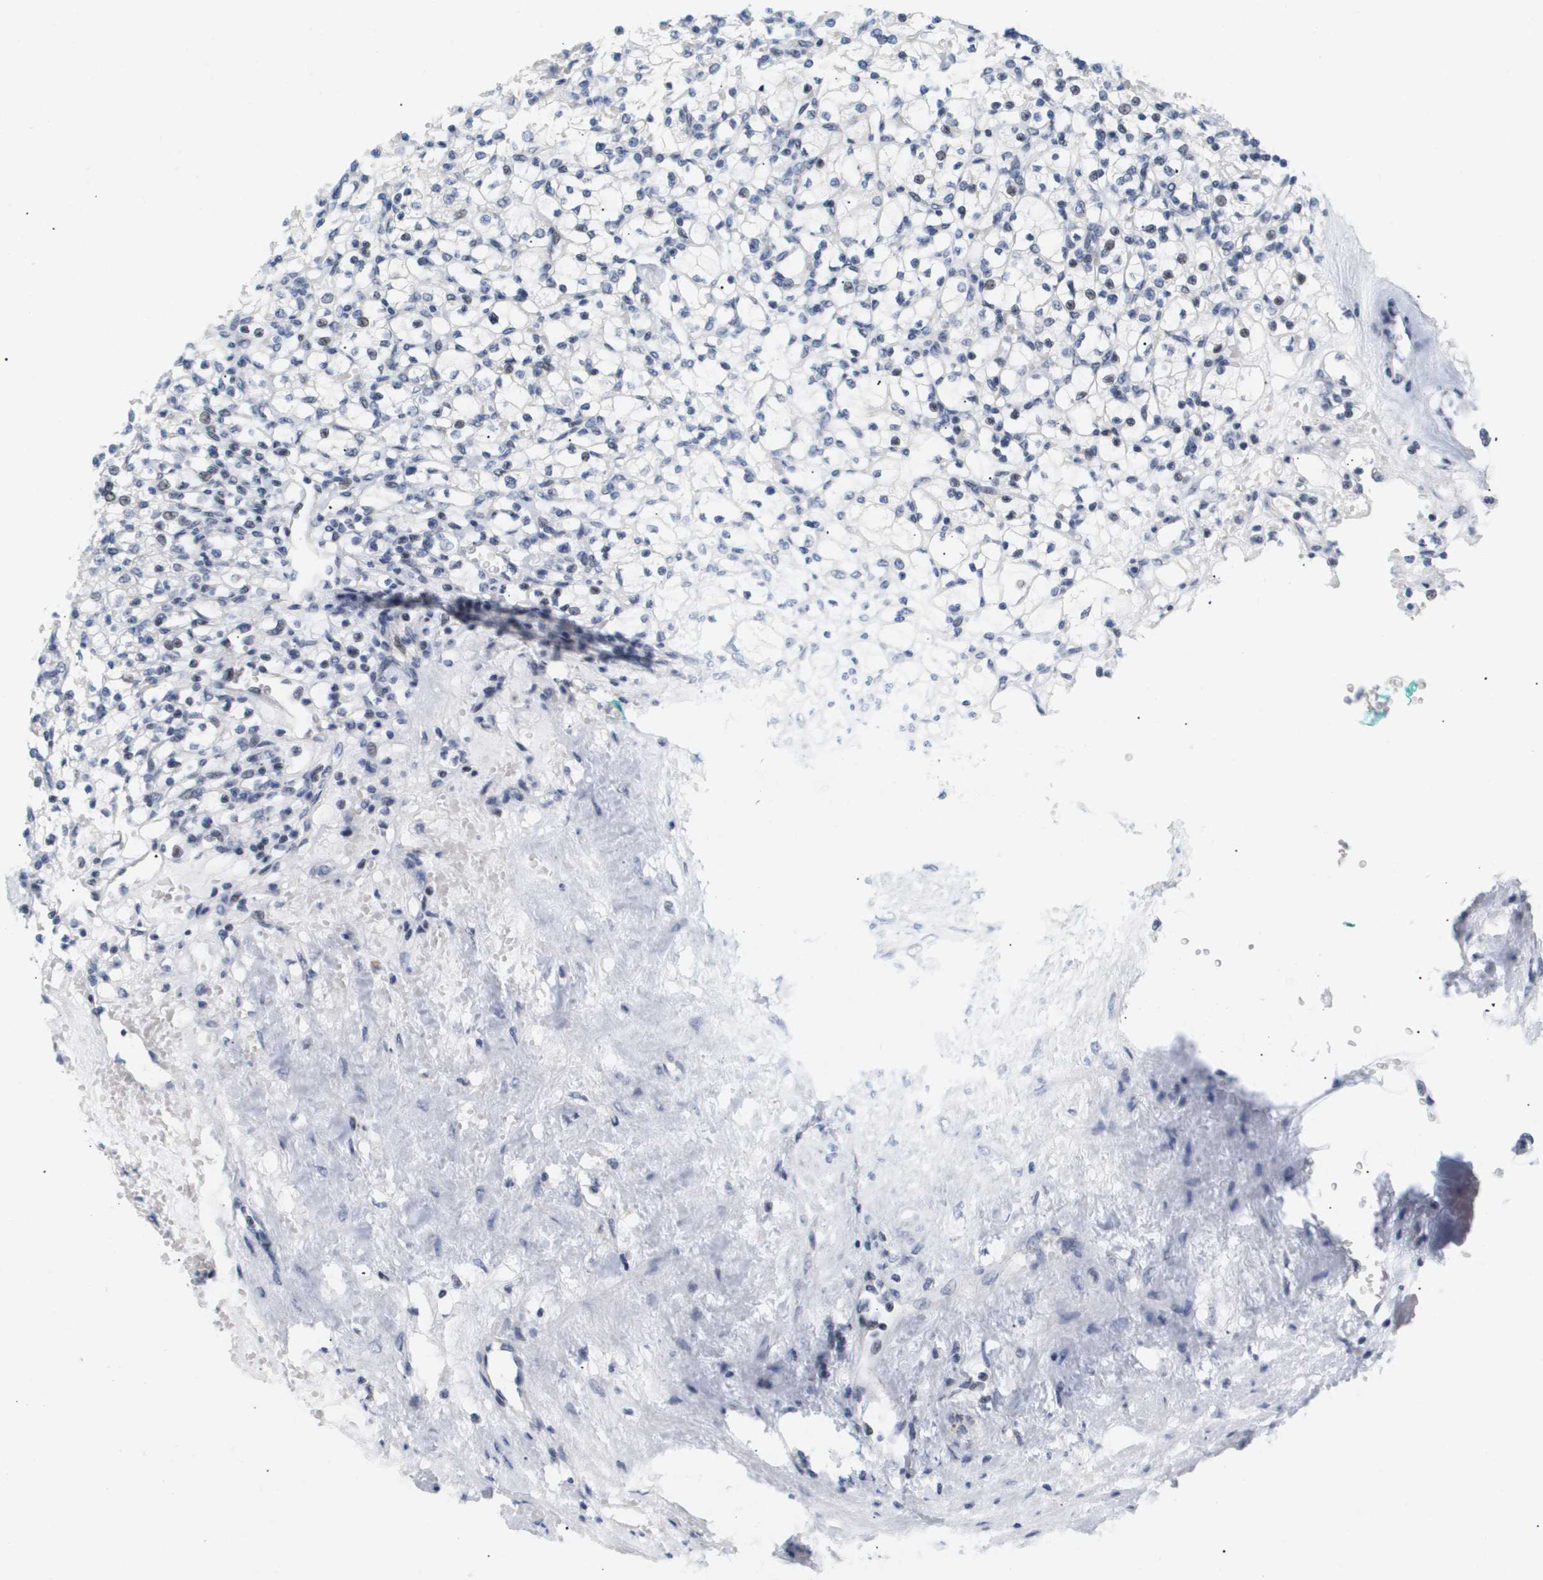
{"staining": {"intensity": "weak", "quantity": "<25%", "location": "nuclear"}, "tissue": "renal cancer", "cell_type": "Tumor cells", "image_type": "cancer", "snomed": [{"axis": "morphology", "description": "Adenocarcinoma, NOS"}, {"axis": "topography", "description": "Kidney"}], "caption": "A high-resolution photomicrograph shows immunohistochemistry staining of adenocarcinoma (renal), which reveals no significant positivity in tumor cells. The staining was performed using DAB to visualize the protein expression in brown, while the nuclei were stained in blue with hematoxylin (Magnification: 20x).", "gene": "PPARD", "patient": {"sex": "female", "age": 83}}